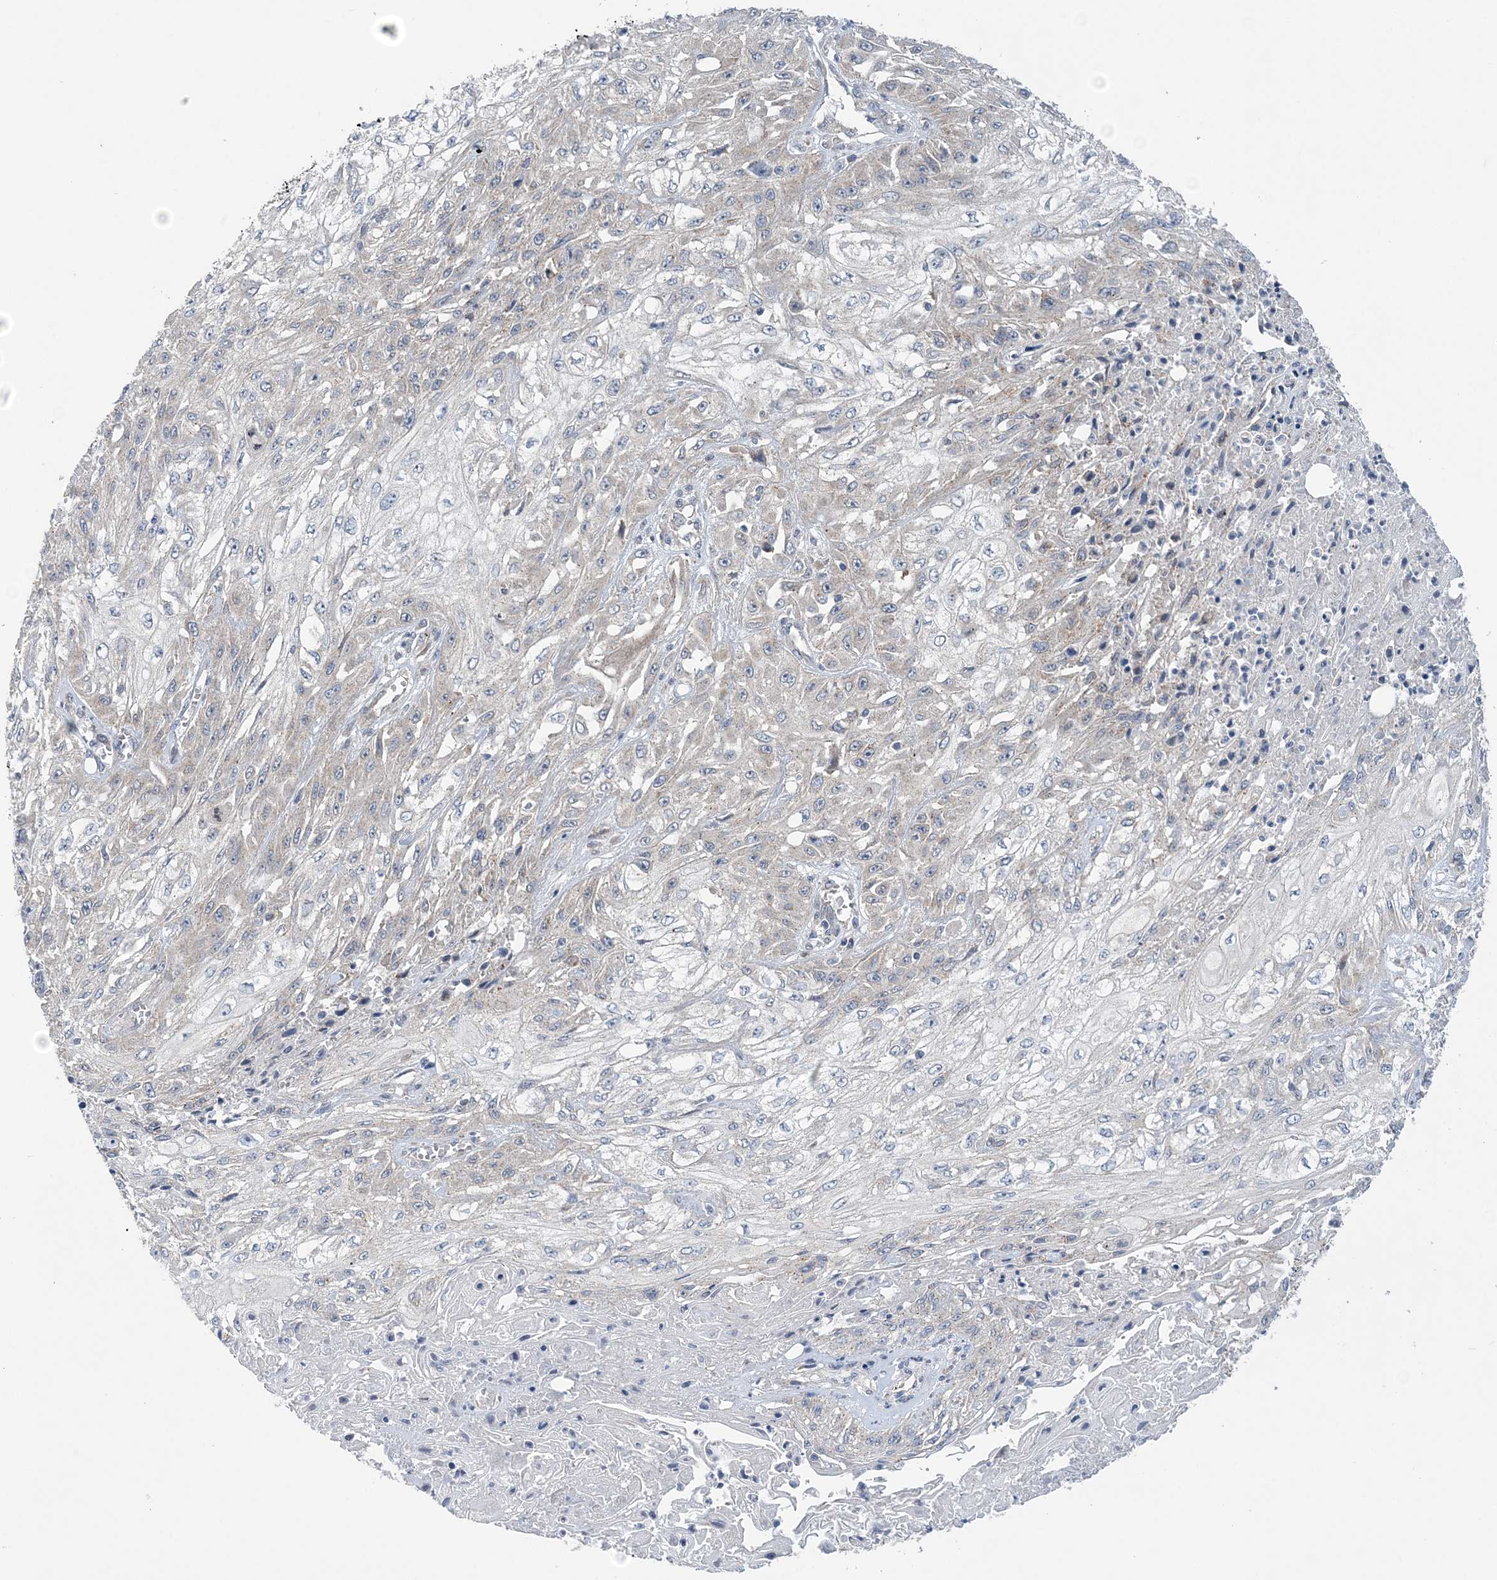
{"staining": {"intensity": "negative", "quantity": "none", "location": "none"}, "tissue": "skin cancer", "cell_type": "Tumor cells", "image_type": "cancer", "snomed": [{"axis": "morphology", "description": "Squamous cell carcinoma, NOS"}, {"axis": "morphology", "description": "Squamous cell carcinoma, metastatic, NOS"}, {"axis": "topography", "description": "Skin"}, {"axis": "topography", "description": "Lymph node"}], "caption": "There is no significant positivity in tumor cells of squamous cell carcinoma (skin).", "gene": "COPE", "patient": {"sex": "male", "age": 75}}